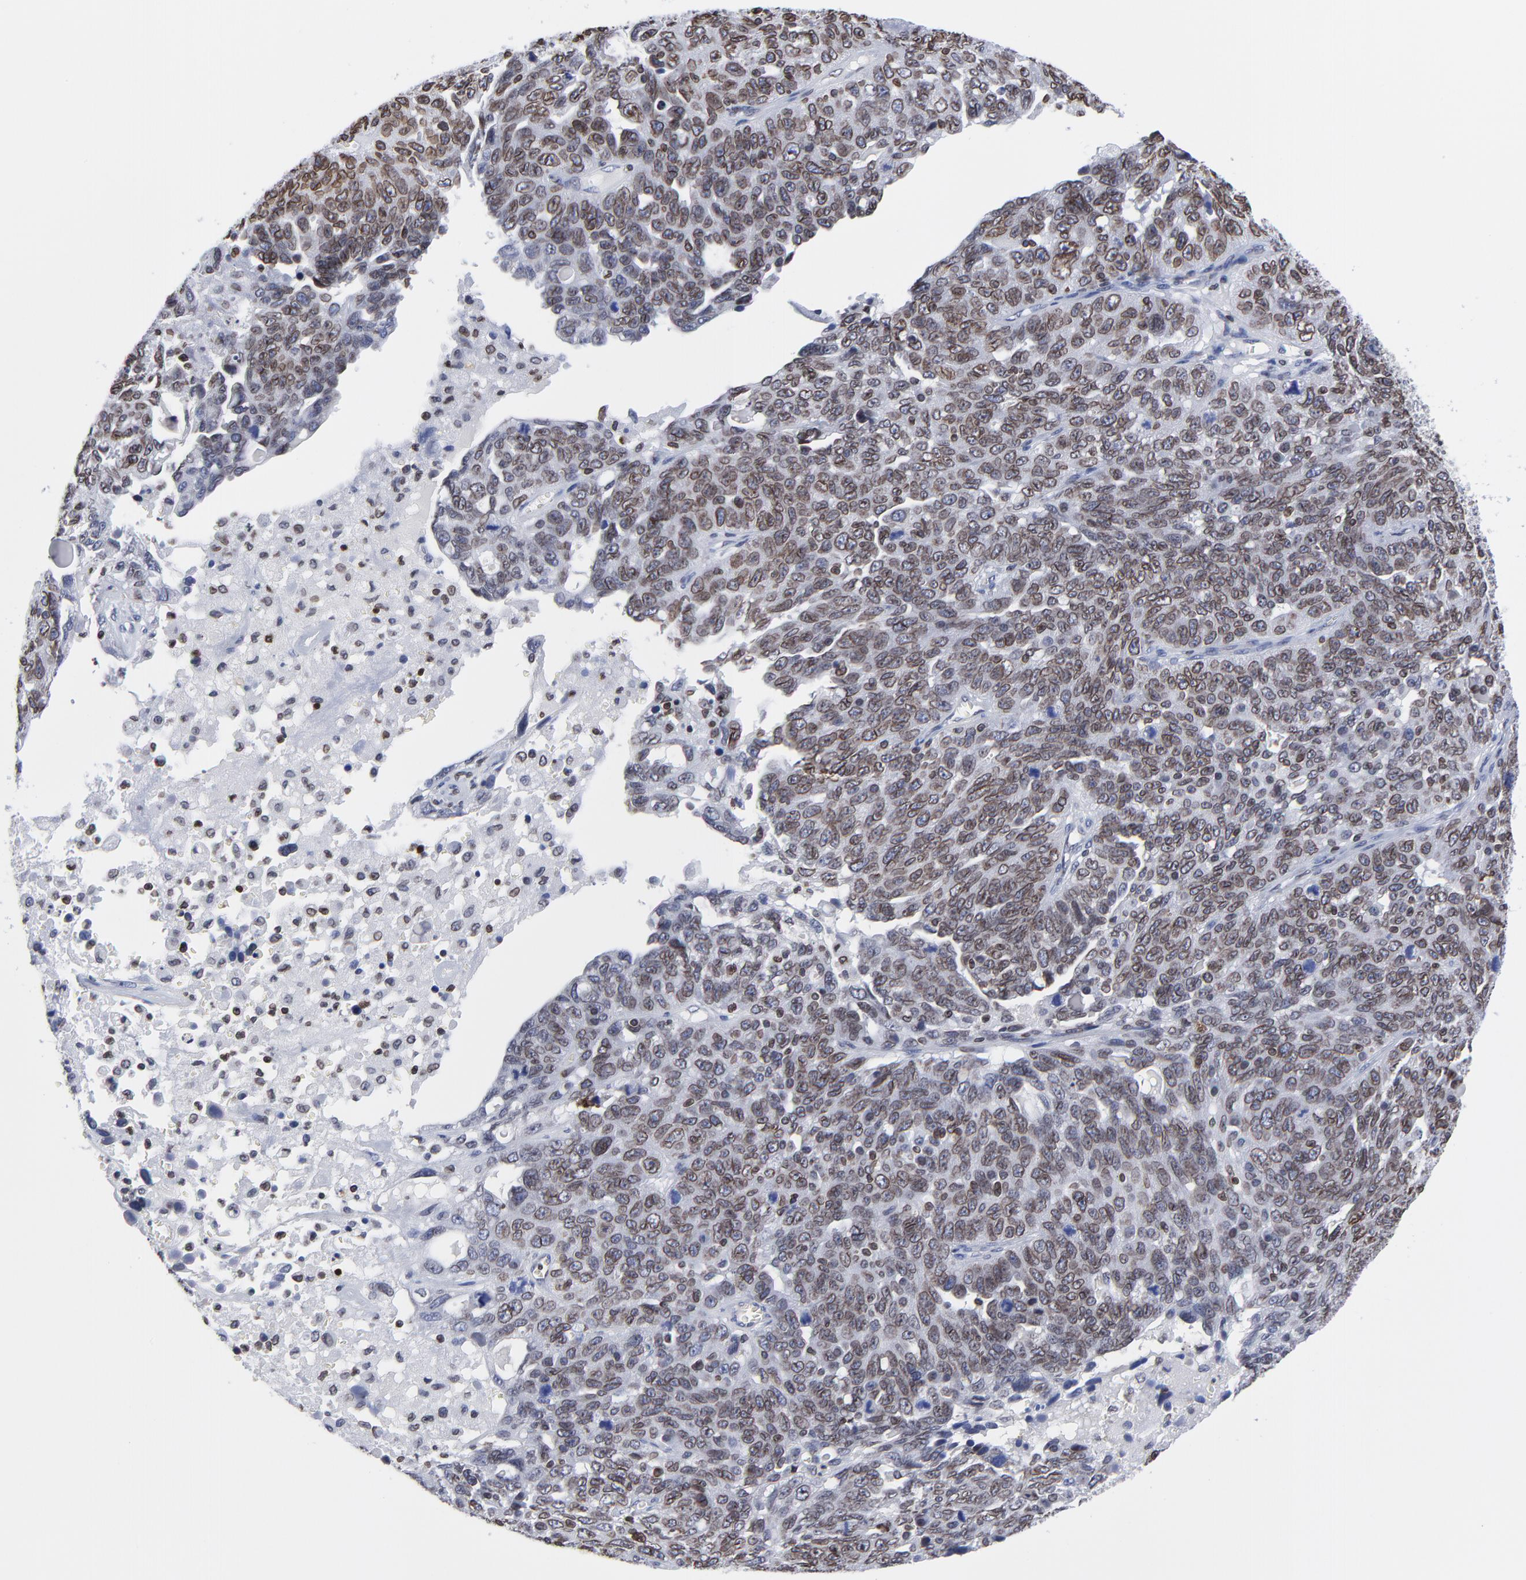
{"staining": {"intensity": "strong", "quantity": ">75%", "location": "cytoplasmic/membranous,nuclear"}, "tissue": "ovarian cancer", "cell_type": "Tumor cells", "image_type": "cancer", "snomed": [{"axis": "morphology", "description": "Cystadenocarcinoma, serous, NOS"}, {"axis": "topography", "description": "Ovary"}], "caption": "About >75% of tumor cells in ovarian cancer demonstrate strong cytoplasmic/membranous and nuclear protein staining as visualized by brown immunohistochemical staining.", "gene": "THAP7", "patient": {"sex": "female", "age": 71}}